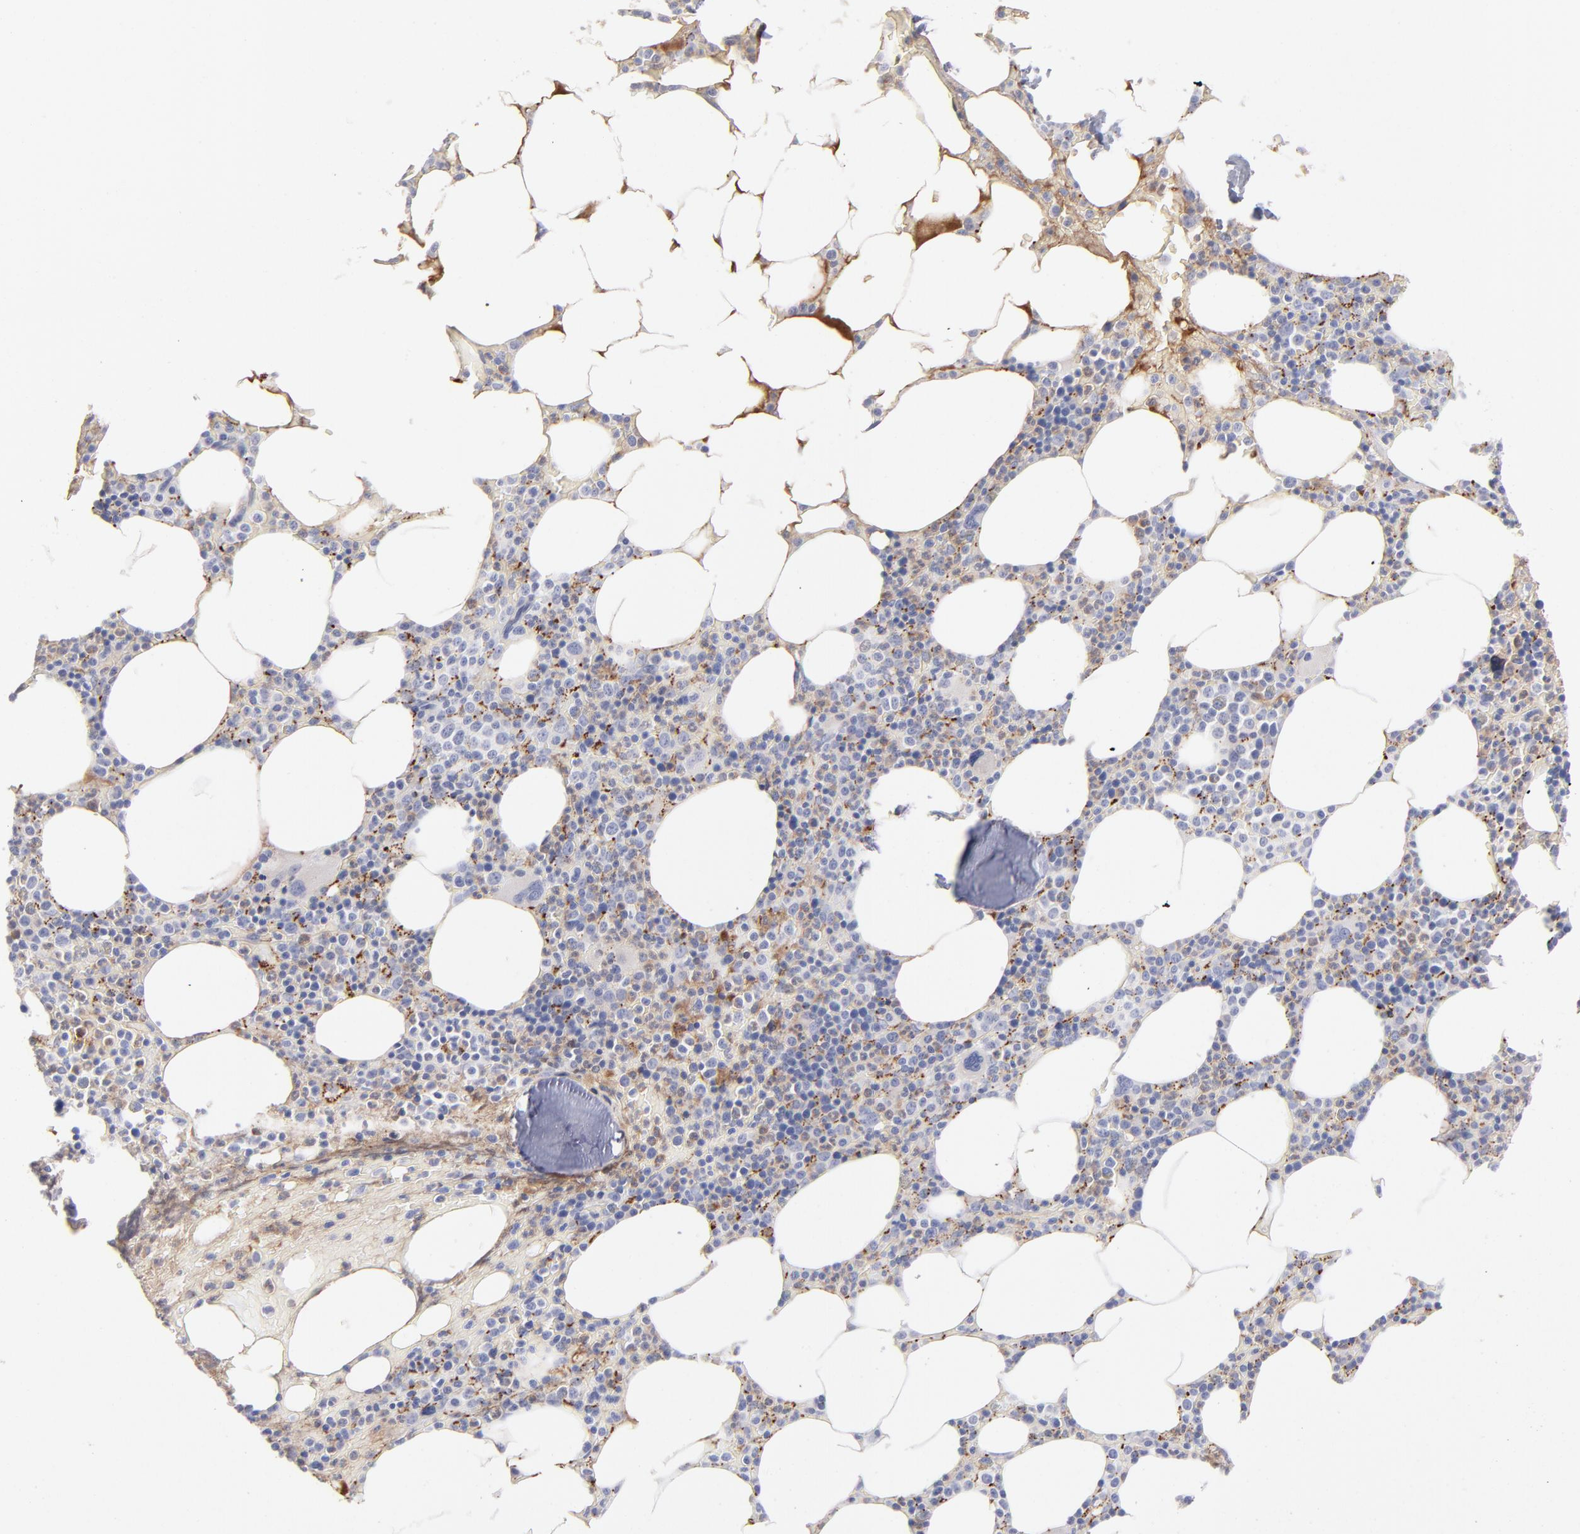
{"staining": {"intensity": "weak", "quantity": "<25%", "location": "cytoplasmic/membranous"}, "tissue": "bone marrow", "cell_type": "Hematopoietic cells", "image_type": "normal", "snomed": [{"axis": "morphology", "description": "Normal tissue, NOS"}, {"axis": "topography", "description": "Bone marrow"}], "caption": "Photomicrograph shows no significant protein expression in hematopoietic cells of normal bone marrow. (Stains: DAB (3,3'-diaminobenzidine) immunohistochemistry (IHC) with hematoxylin counter stain, Microscopy: brightfield microscopy at high magnification).", "gene": "HP", "patient": {"sex": "female", "age": 66}}